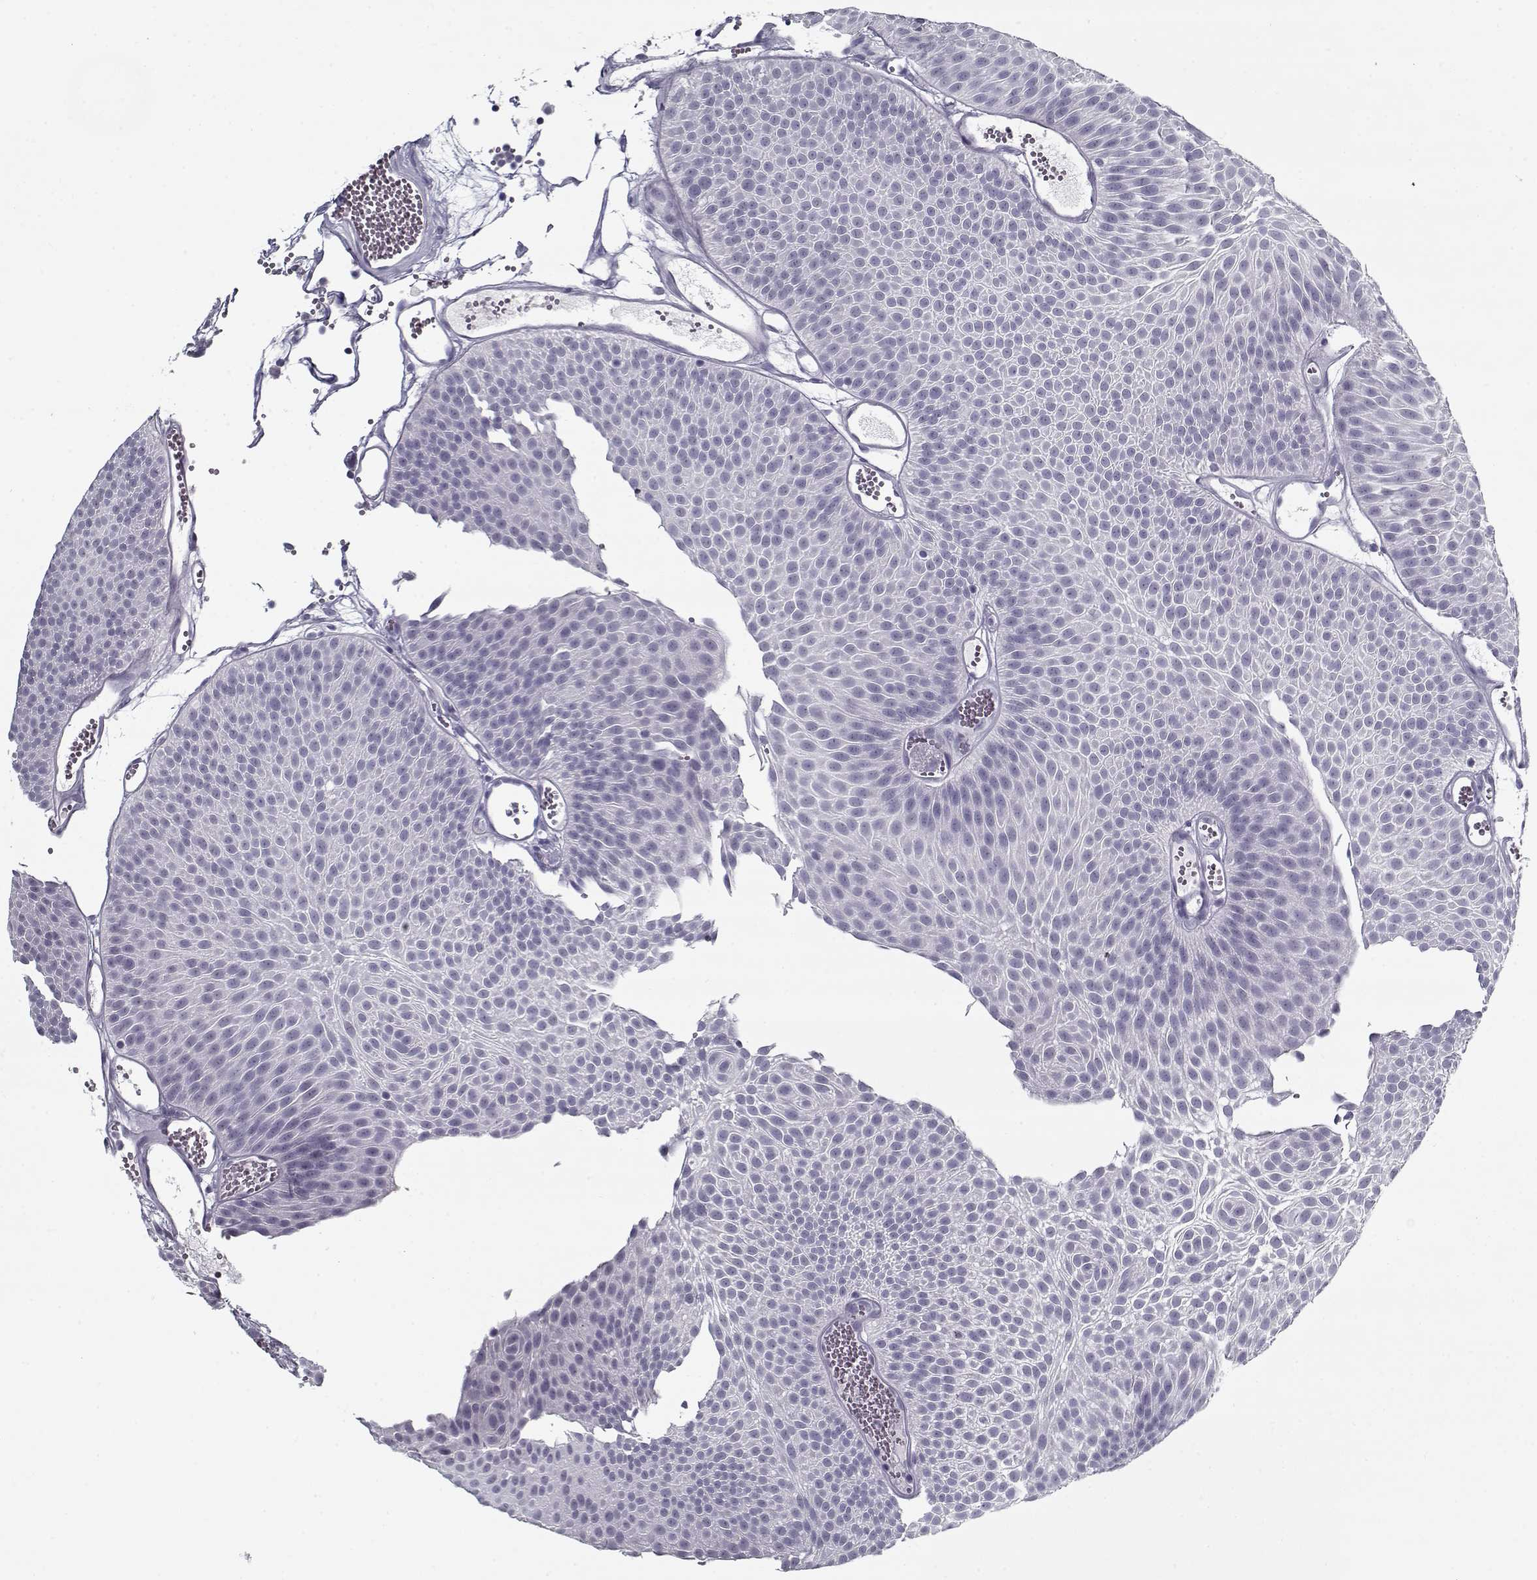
{"staining": {"intensity": "negative", "quantity": "none", "location": "none"}, "tissue": "urothelial cancer", "cell_type": "Tumor cells", "image_type": "cancer", "snomed": [{"axis": "morphology", "description": "Urothelial carcinoma, Low grade"}, {"axis": "topography", "description": "Urinary bladder"}], "caption": "IHC photomicrograph of neoplastic tissue: urothelial cancer stained with DAB (3,3'-diaminobenzidine) exhibits no significant protein staining in tumor cells.", "gene": "RNF32", "patient": {"sex": "male", "age": 52}}